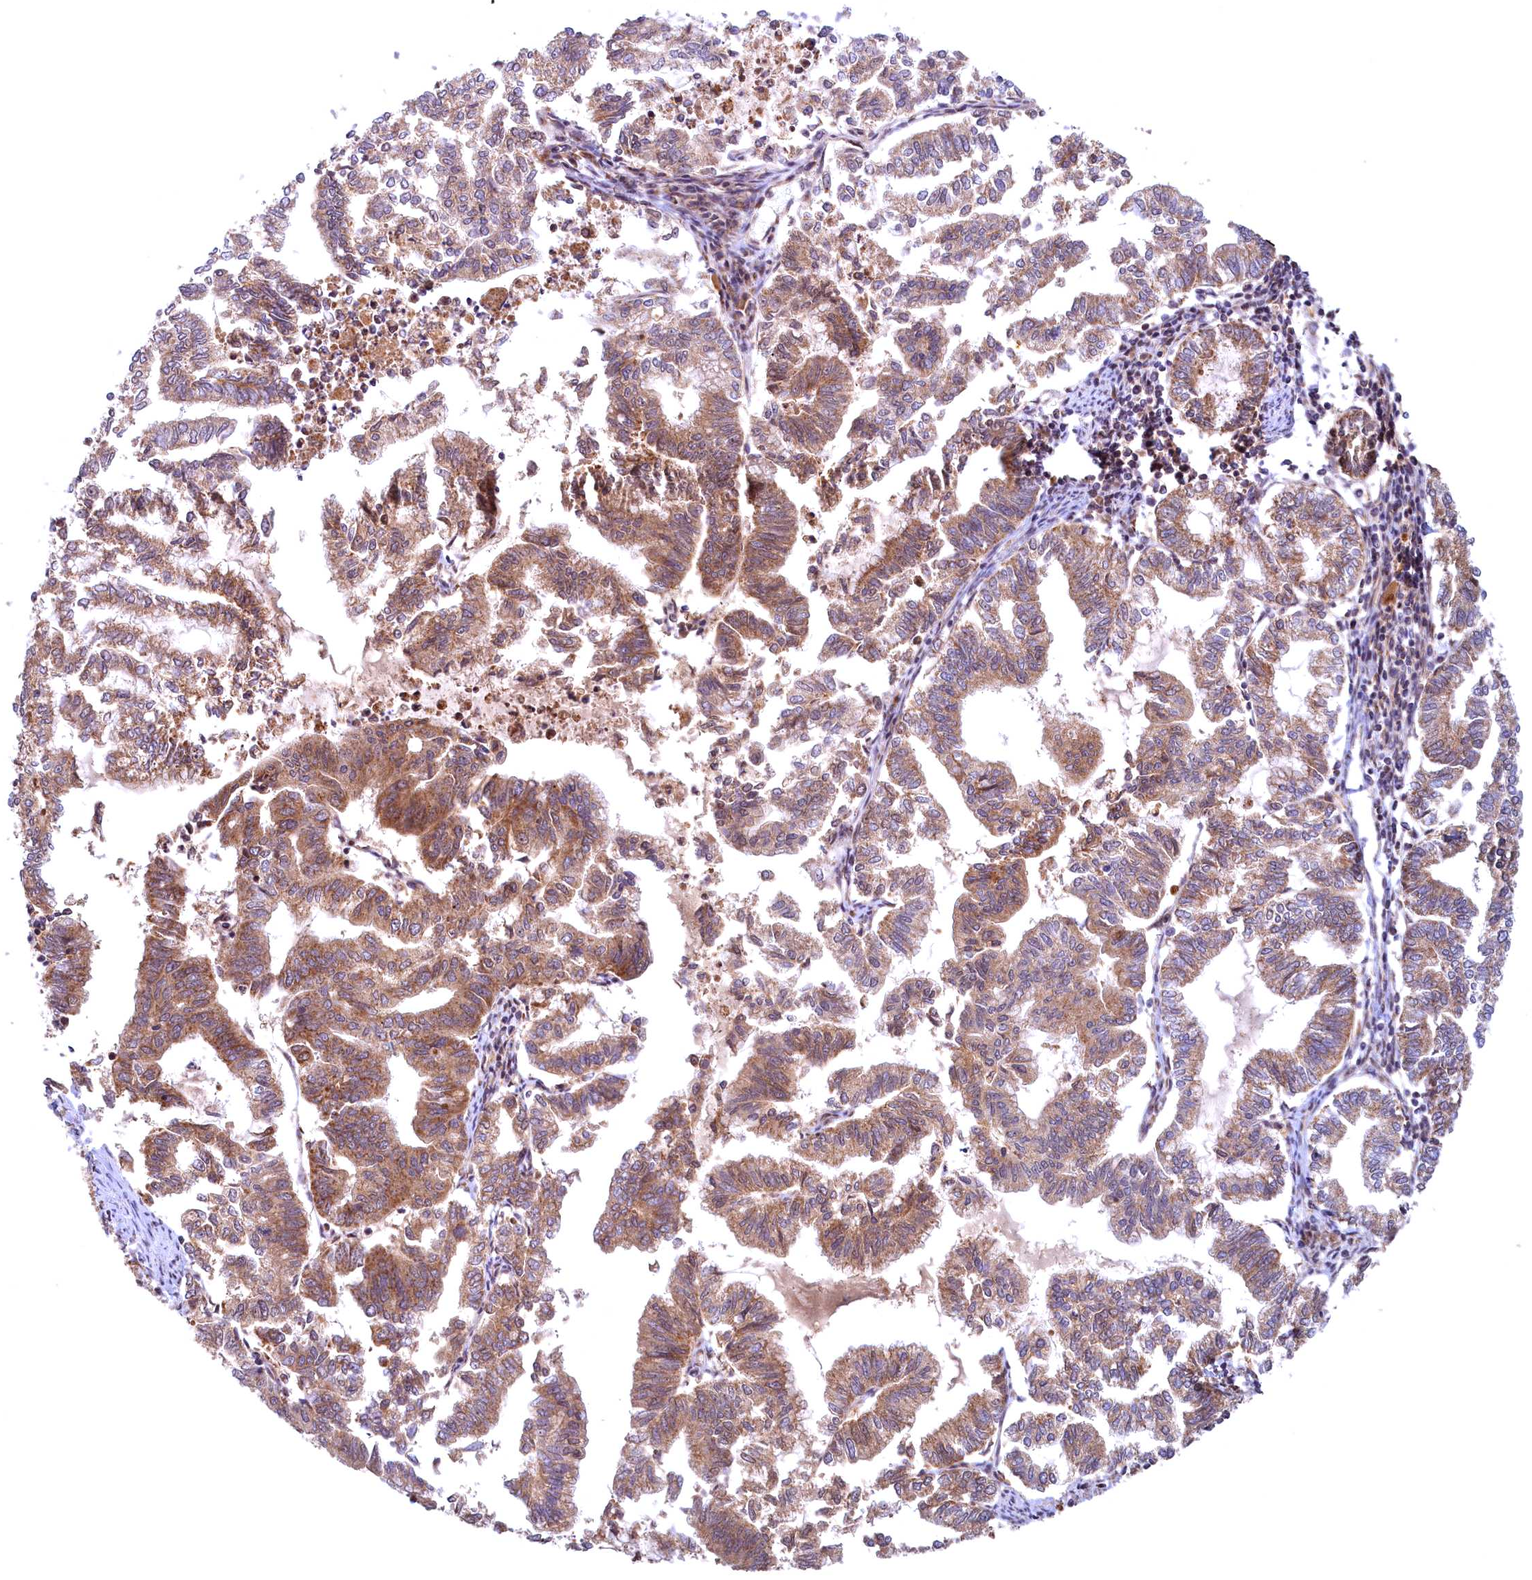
{"staining": {"intensity": "moderate", "quantity": ">75%", "location": "cytoplasmic/membranous"}, "tissue": "endometrial cancer", "cell_type": "Tumor cells", "image_type": "cancer", "snomed": [{"axis": "morphology", "description": "Adenocarcinoma, NOS"}, {"axis": "topography", "description": "Endometrium"}], "caption": "Moderate cytoplasmic/membranous staining is appreciated in about >75% of tumor cells in endometrial adenocarcinoma.", "gene": "PLA2G10", "patient": {"sex": "female", "age": 79}}